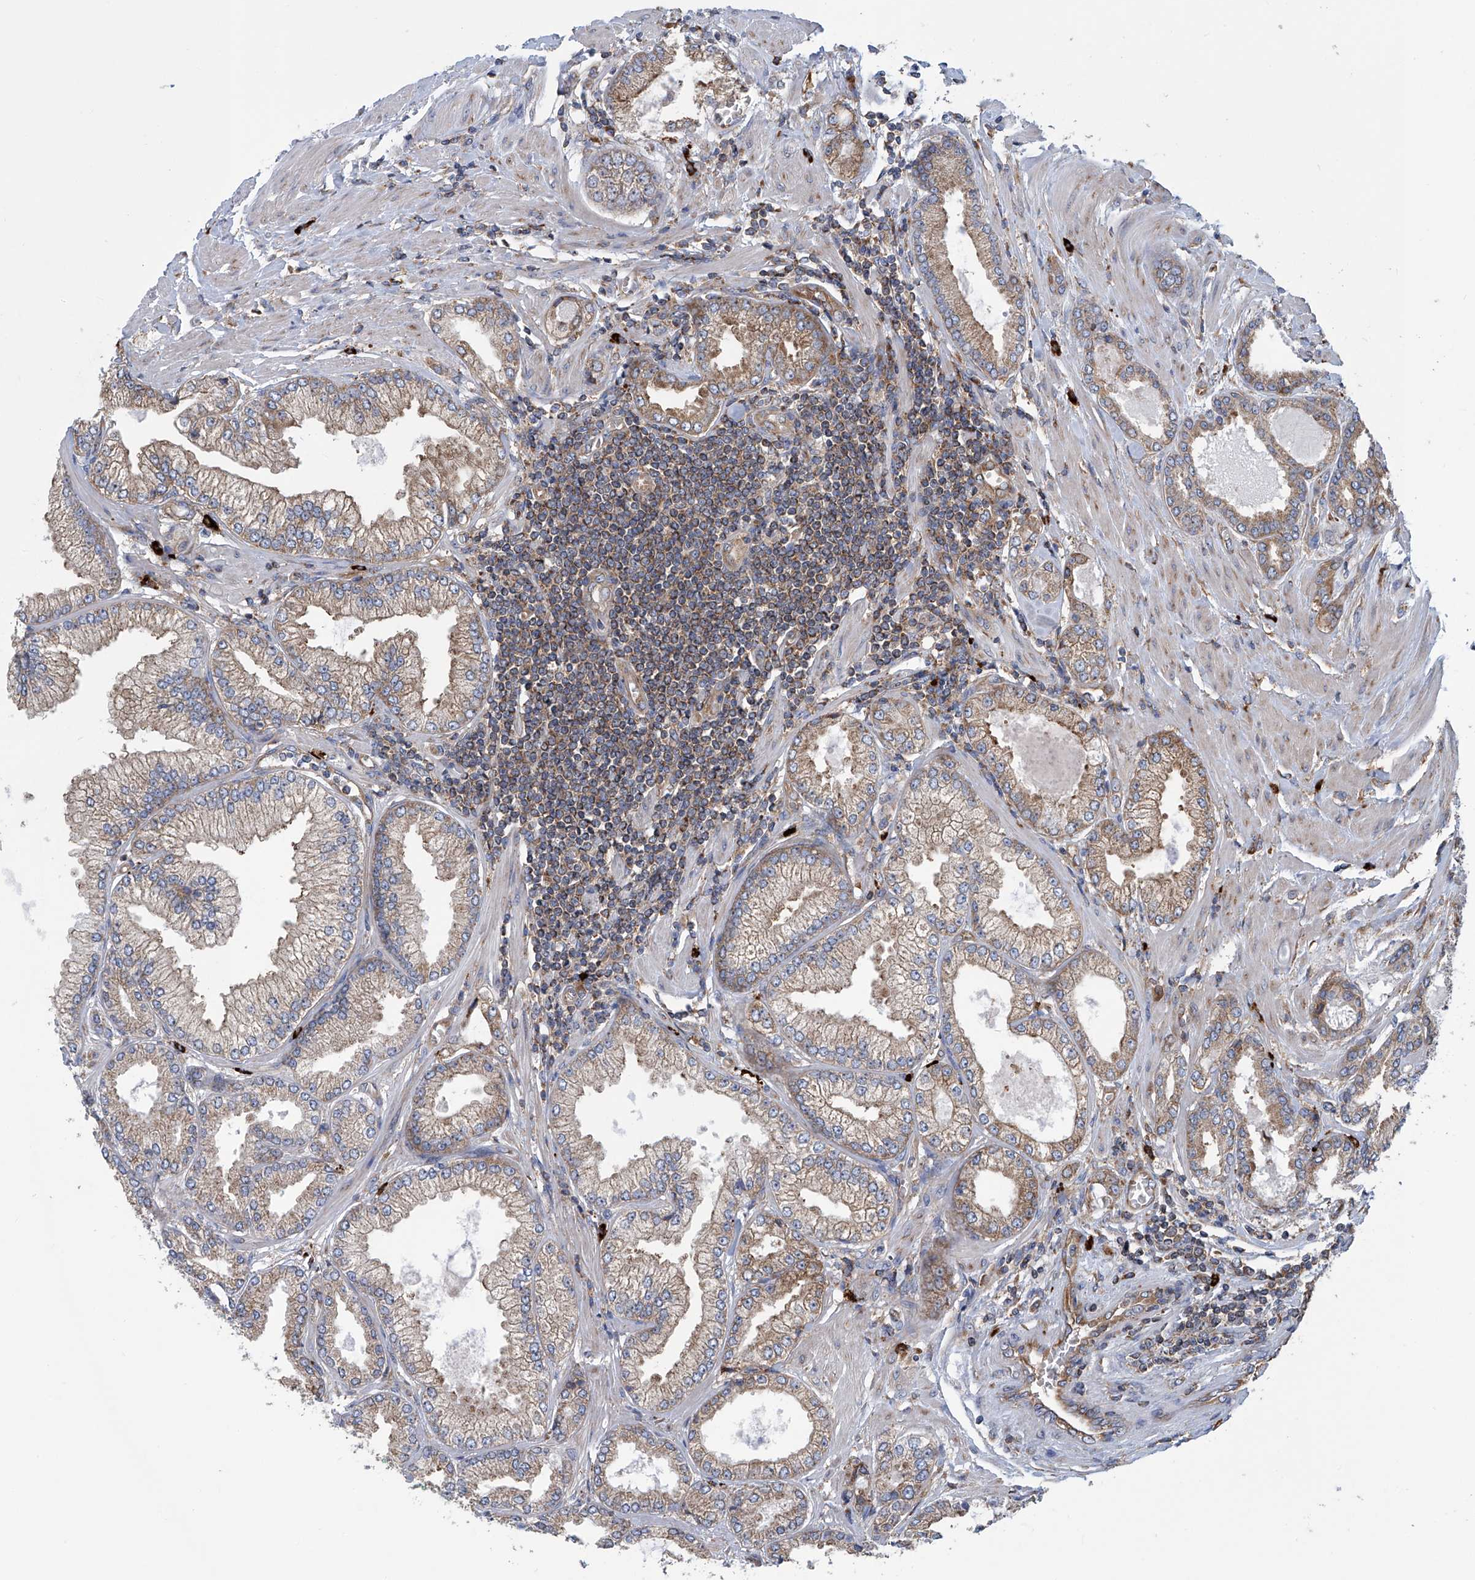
{"staining": {"intensity": "weak", "quantity": ">75%", "location": "cytoplasmic/membranous"}, "tissue": "prostate cancer", "cell_type": "Tumor cells", "image_type": "cancer", "snomed": [{"axis": "morphology", "description": "Adenocarcinoma, Low grade"}, {"axis": "topography", "description": "Prostate"}], "caption": "DAB (3,3'-diaminobenzidine) immunohistochemical staining of low-grade adenocarcinoma (prostate) reveals weak cytoplasmic/membranous protein expression in approximately >75% of tumor cells.", "gene": "SENP2", "patient": {"sex": "male", "age": 62}}